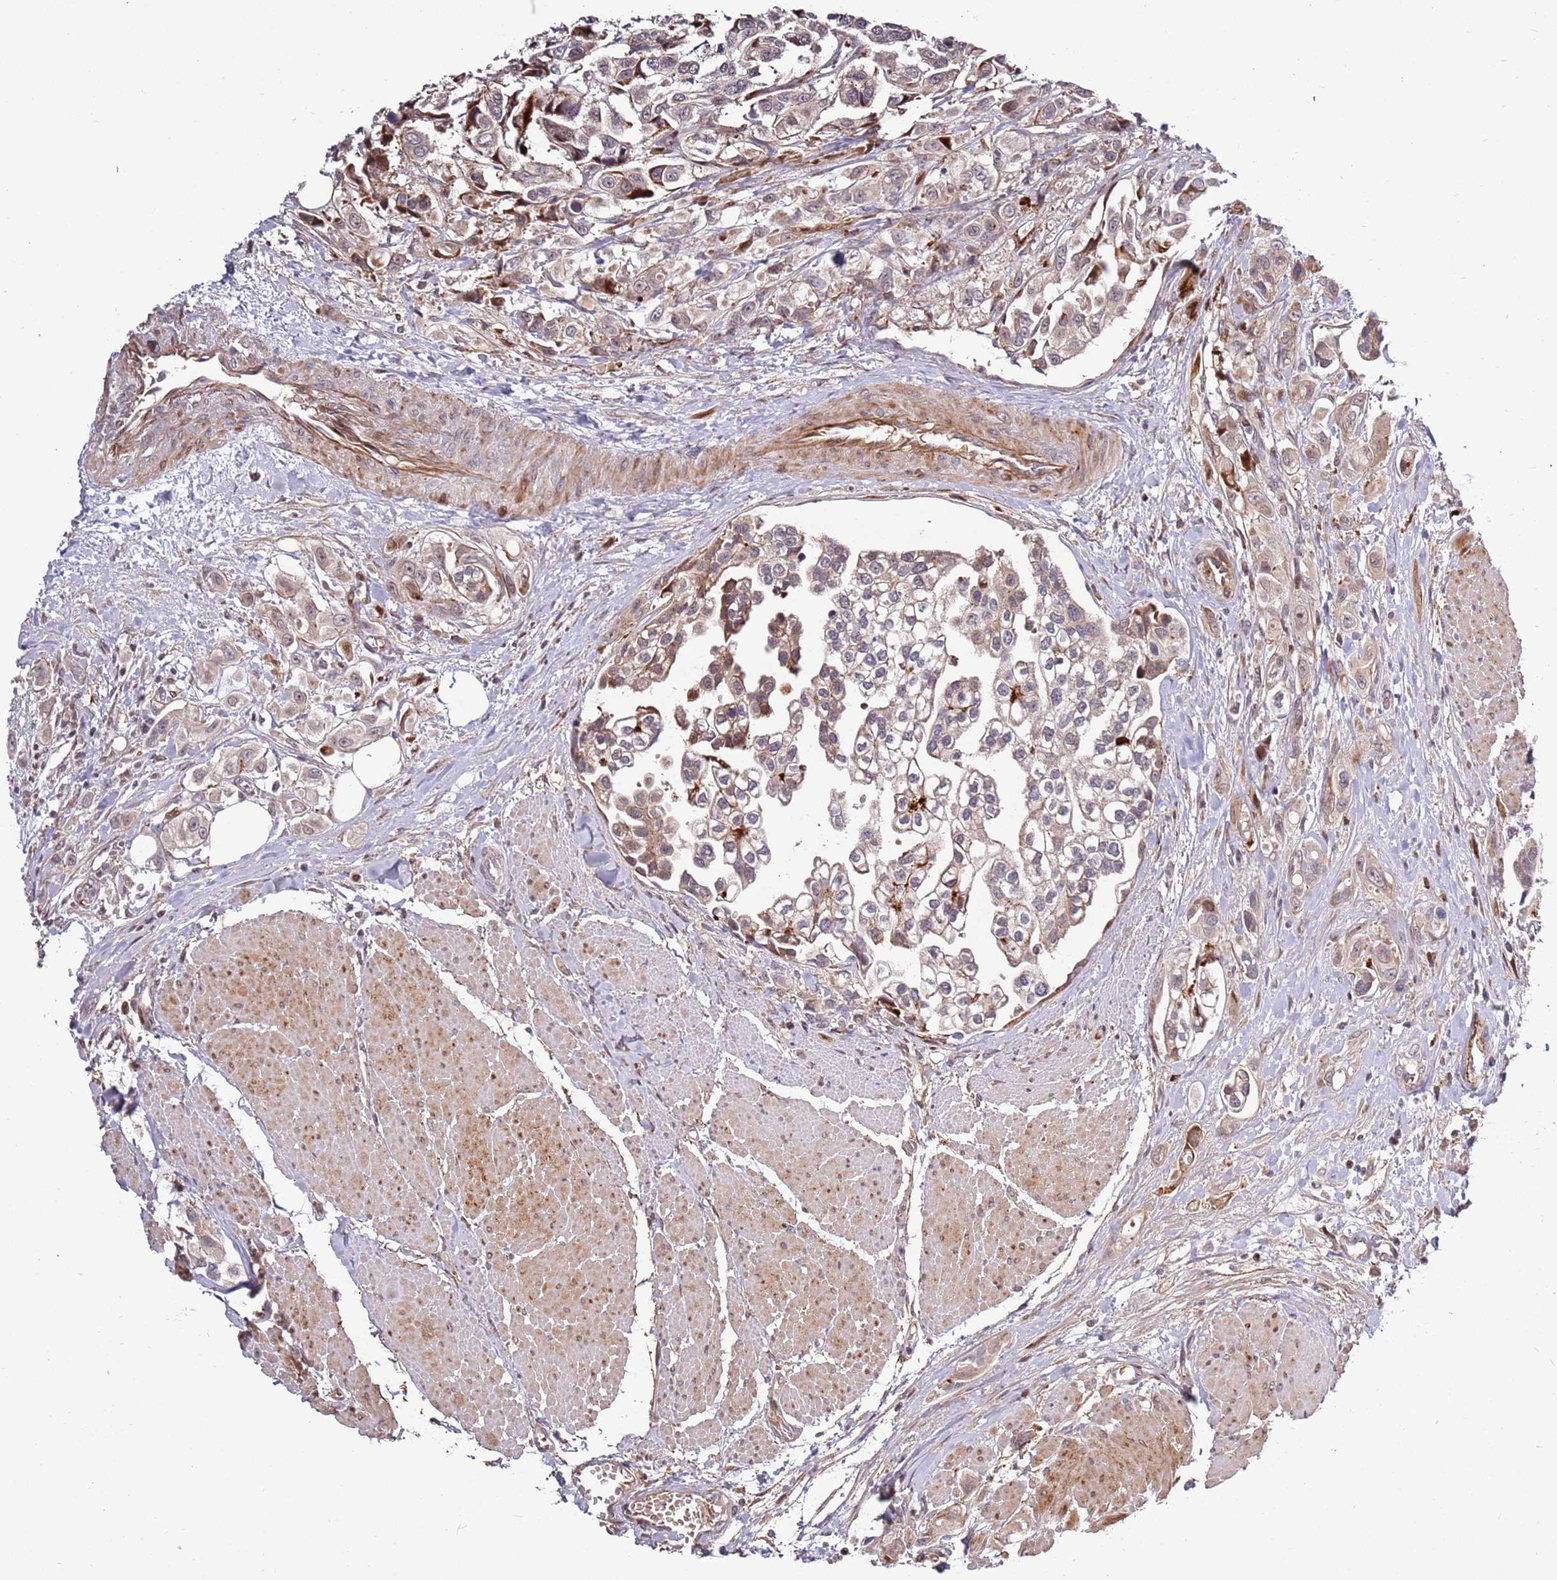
{"staining": {"intensity": "weak", "quantity": "<25%", "location": "cytoplasmic/membranous"}, "tissue": "urothelial cancer", "cell_type": "Tumor cells", "image_type": "cancer", "snomed": [{"axis": "morphology", "description": "Urothelial carcinoma, High grade"}, {"axis": "topography", "description": "Urinary bladder"}], "caption": "Urothelial cancer stained for a protein using immunohistochemistry demonstrates no staining tumor cells.", "gene": "RHBDL1", "patient": {"sex": "male", "age": 67}}